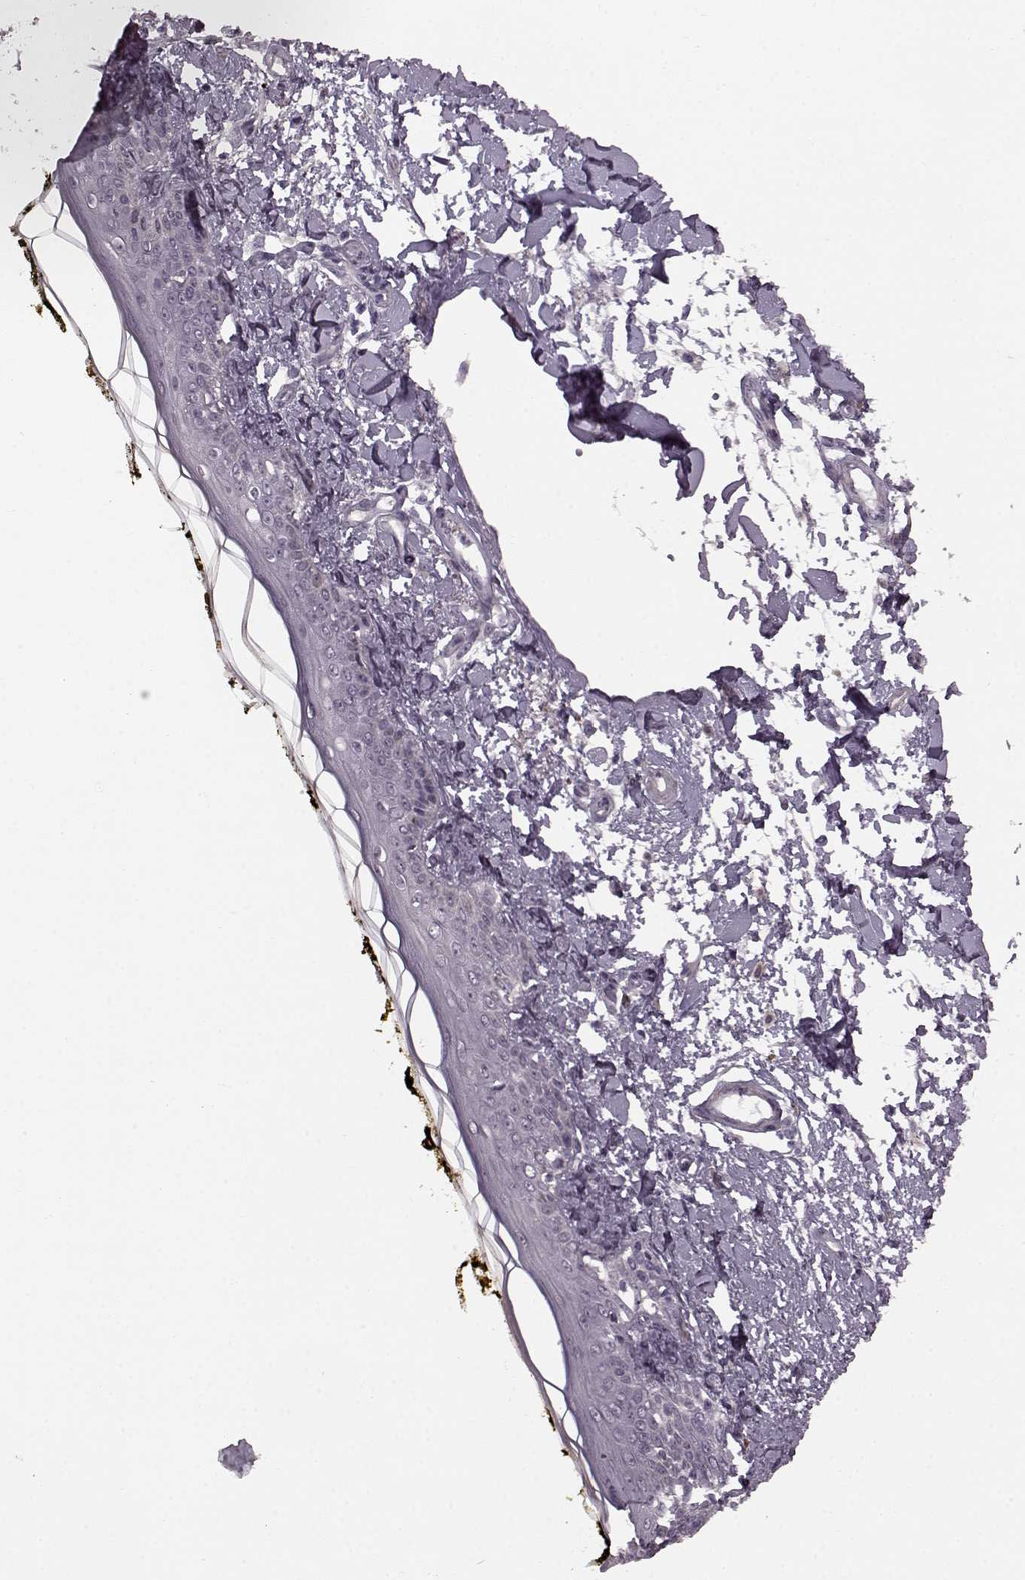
{"staining": {"intensity": "negative", "quantity": "none", "location": "none"}, "tissue": "skin", "cell_type": "Fibroblasts", "image_type": "normal", "snomed": [{"axis": "morphology", "description": "Normal tissue, NOS"}, {"axis": "topography", "description": "Skin"}], "caption": "Unremarkable skin was stained to show a protein in brown. There is no significant expression in fibroblasts. (DAB immunohistochemistry, high magnification).", "gene": "SLCO3A1", "patient": {"sex": "male", "age": 76}}